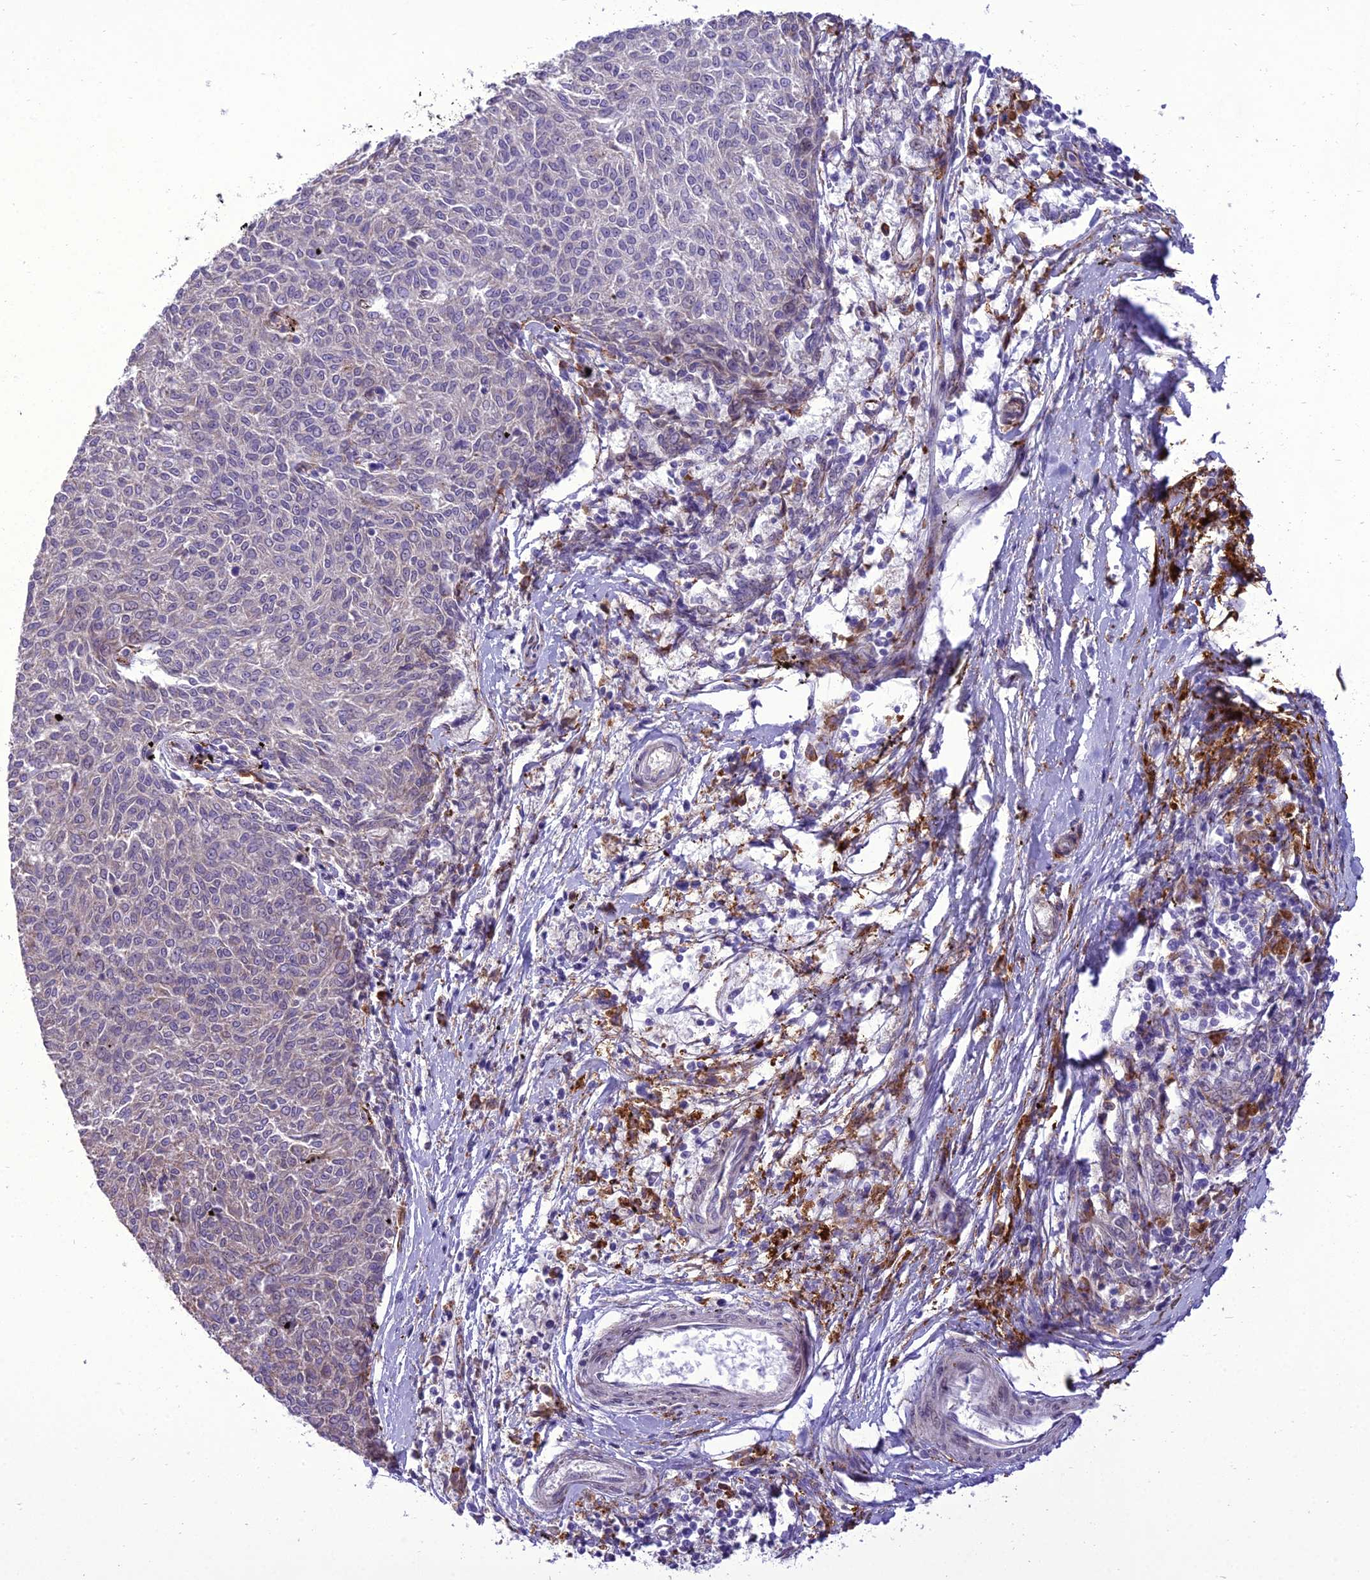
{"staining": {"intensity": "negative", "quantity": "none", "location": "none"}, "tissue": "melanoma", "cell_type": "Tumor cells", "image_type": "cancer", "snomed": [{"axis": "morphology", "description": "Malignant melanoma, NOS"}, {"axis": "topography", "description": "Skin"}], "caption": "Tumor cells are negative for protein expression in human malignant melanoma.", "gene": "NEURL2", "patient": {"sex": "female", "age": 72}}